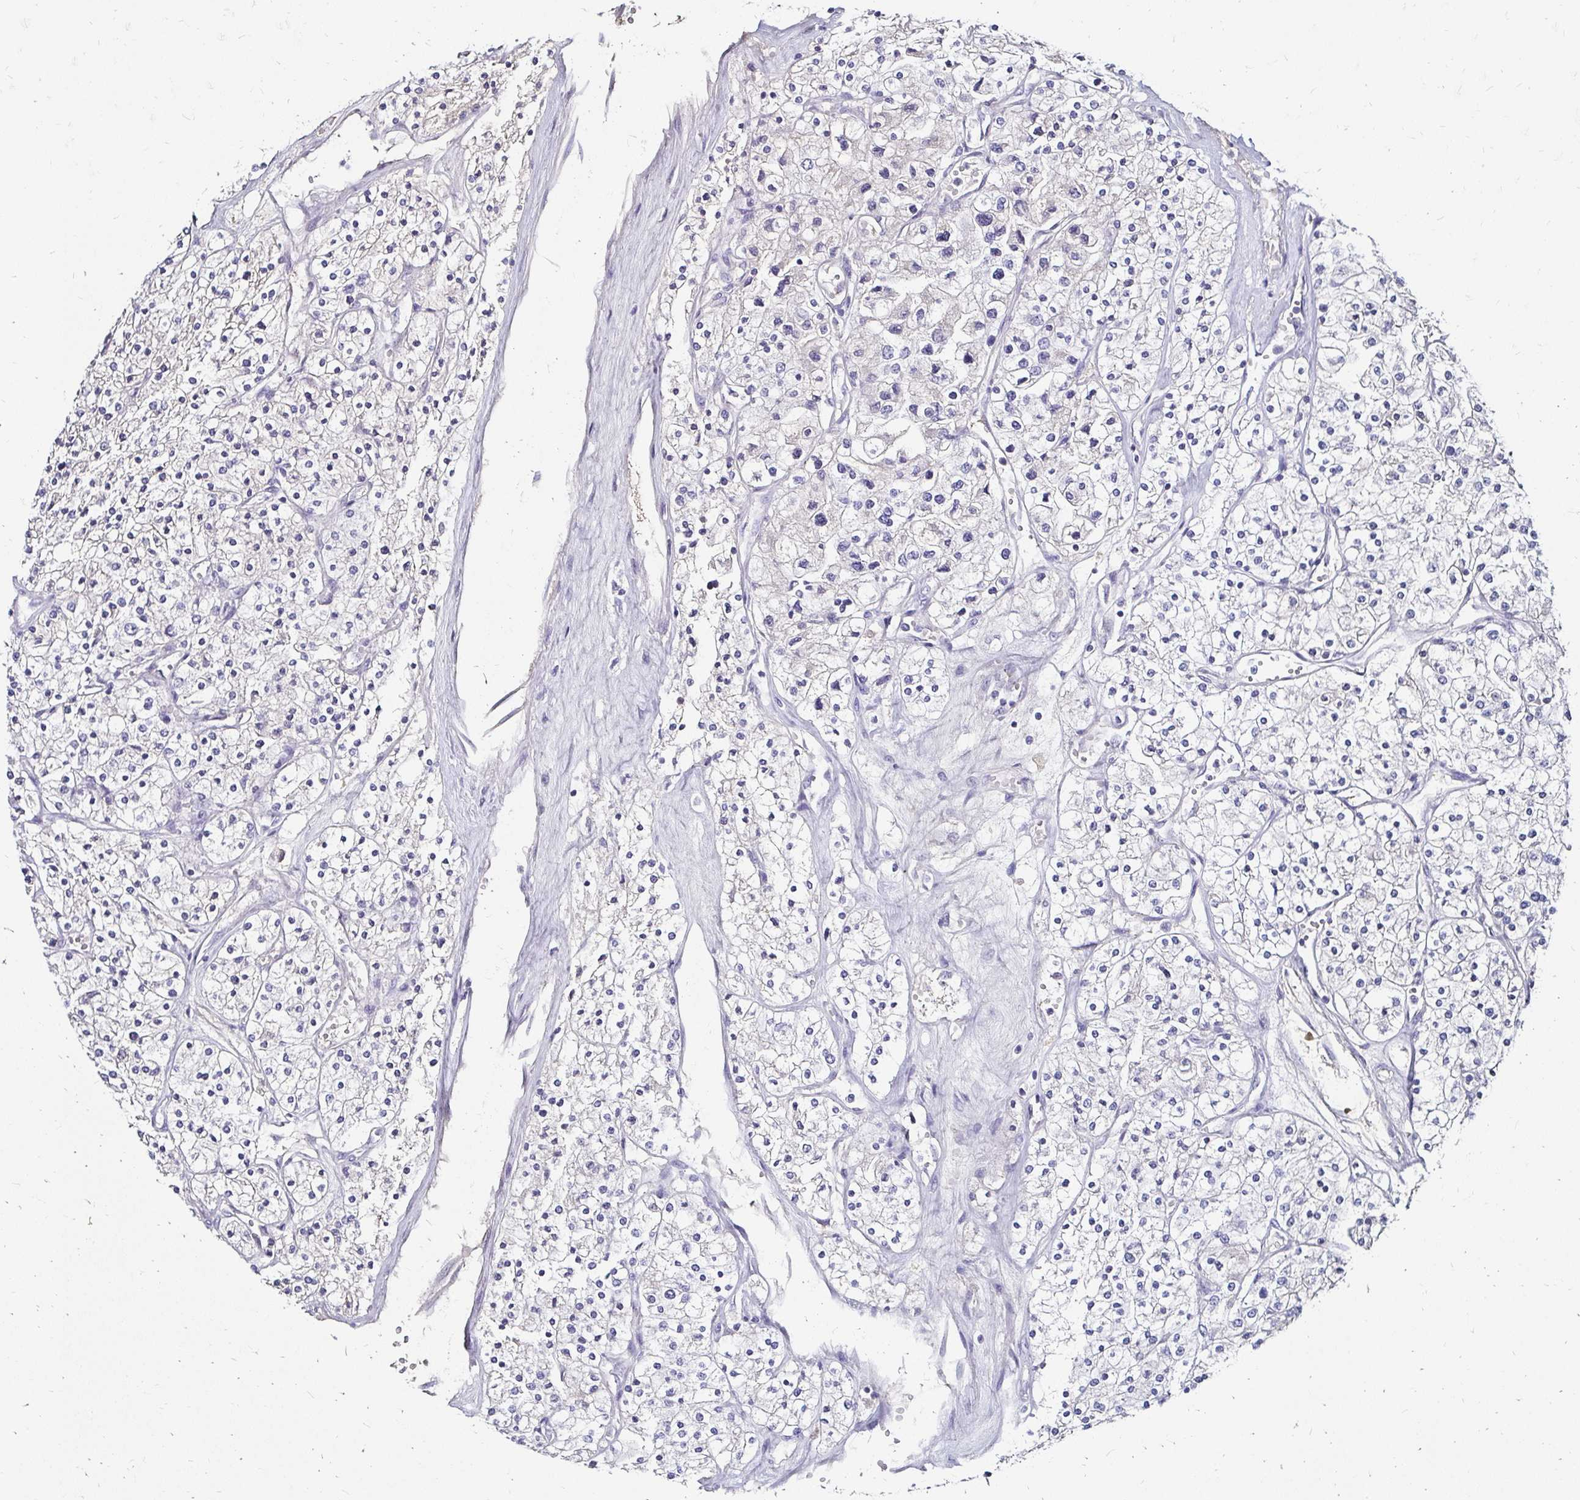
{"staining": {"intensity": "negative", "quantity": "none", "location": "none"}, "tissue": "renal cancer", "cell_type": "Tumor cells", "image_type": "cancer", "snomed": [{"axis": "morphology", "description": "Adenocarcinoma, NOS"}, {"axis": "topography", "description": "Kidney"}], "caption": "High magnification brightfield microscopy of renal cancer stained with DAB (3,3'-diaminobenzidine) (brown) and counterstained with hematoxylin (blue): tumor cells show no significant staining.", "gene": "SCG3", "patient": {"sex": "male", "age": 80}}